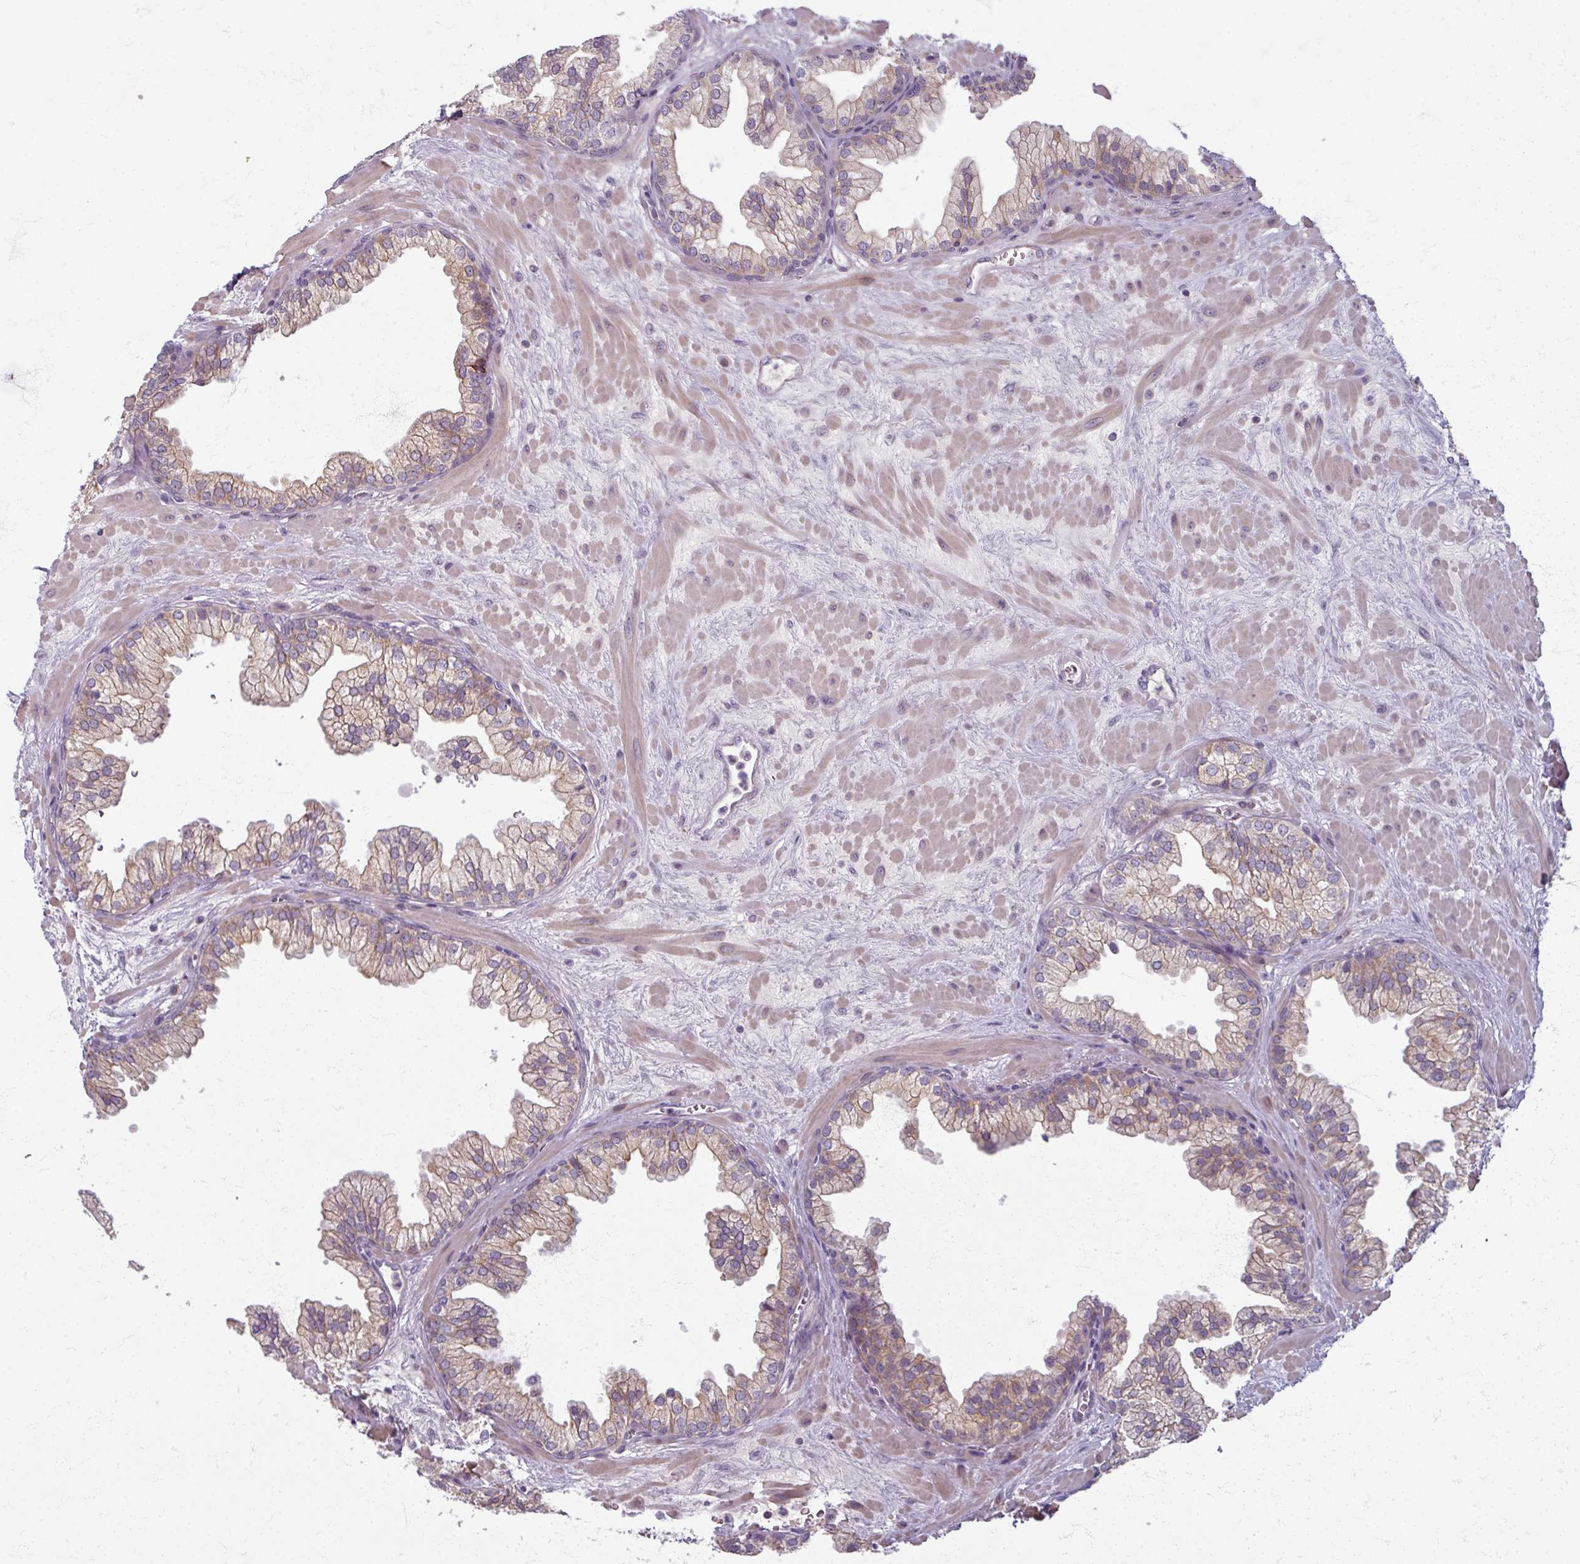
{"staining": {"intensity": "moderate", "quantity": "25%-75%", "location": "cytoplasmic/membranous"}, "tissue": "prostate", "cell_type": "Glandular cells", "image_type": "normal", "snomed": [{"axis": "morphology", "description": "Normal tissue, NOS"}, {"axis": "topography", "description": "Prostate"}, {"axis": "topography", "description": "Peripheral nerve tissue"}], "caption": "The micrograph displays immunohistochemical staining of unremarkable prostate. There is moderate cytoplasmic/membranous expression is present in about 25%-75% of glandular cells. The protein of interest is stained brown, and the nuclei are stained in blue (DAB (3,3'-diaminobenzidine) IHC with brightfield microscopy, high magnification).", "gene": "TTLL7", "patient": {"sex": "male", "age": 61}}